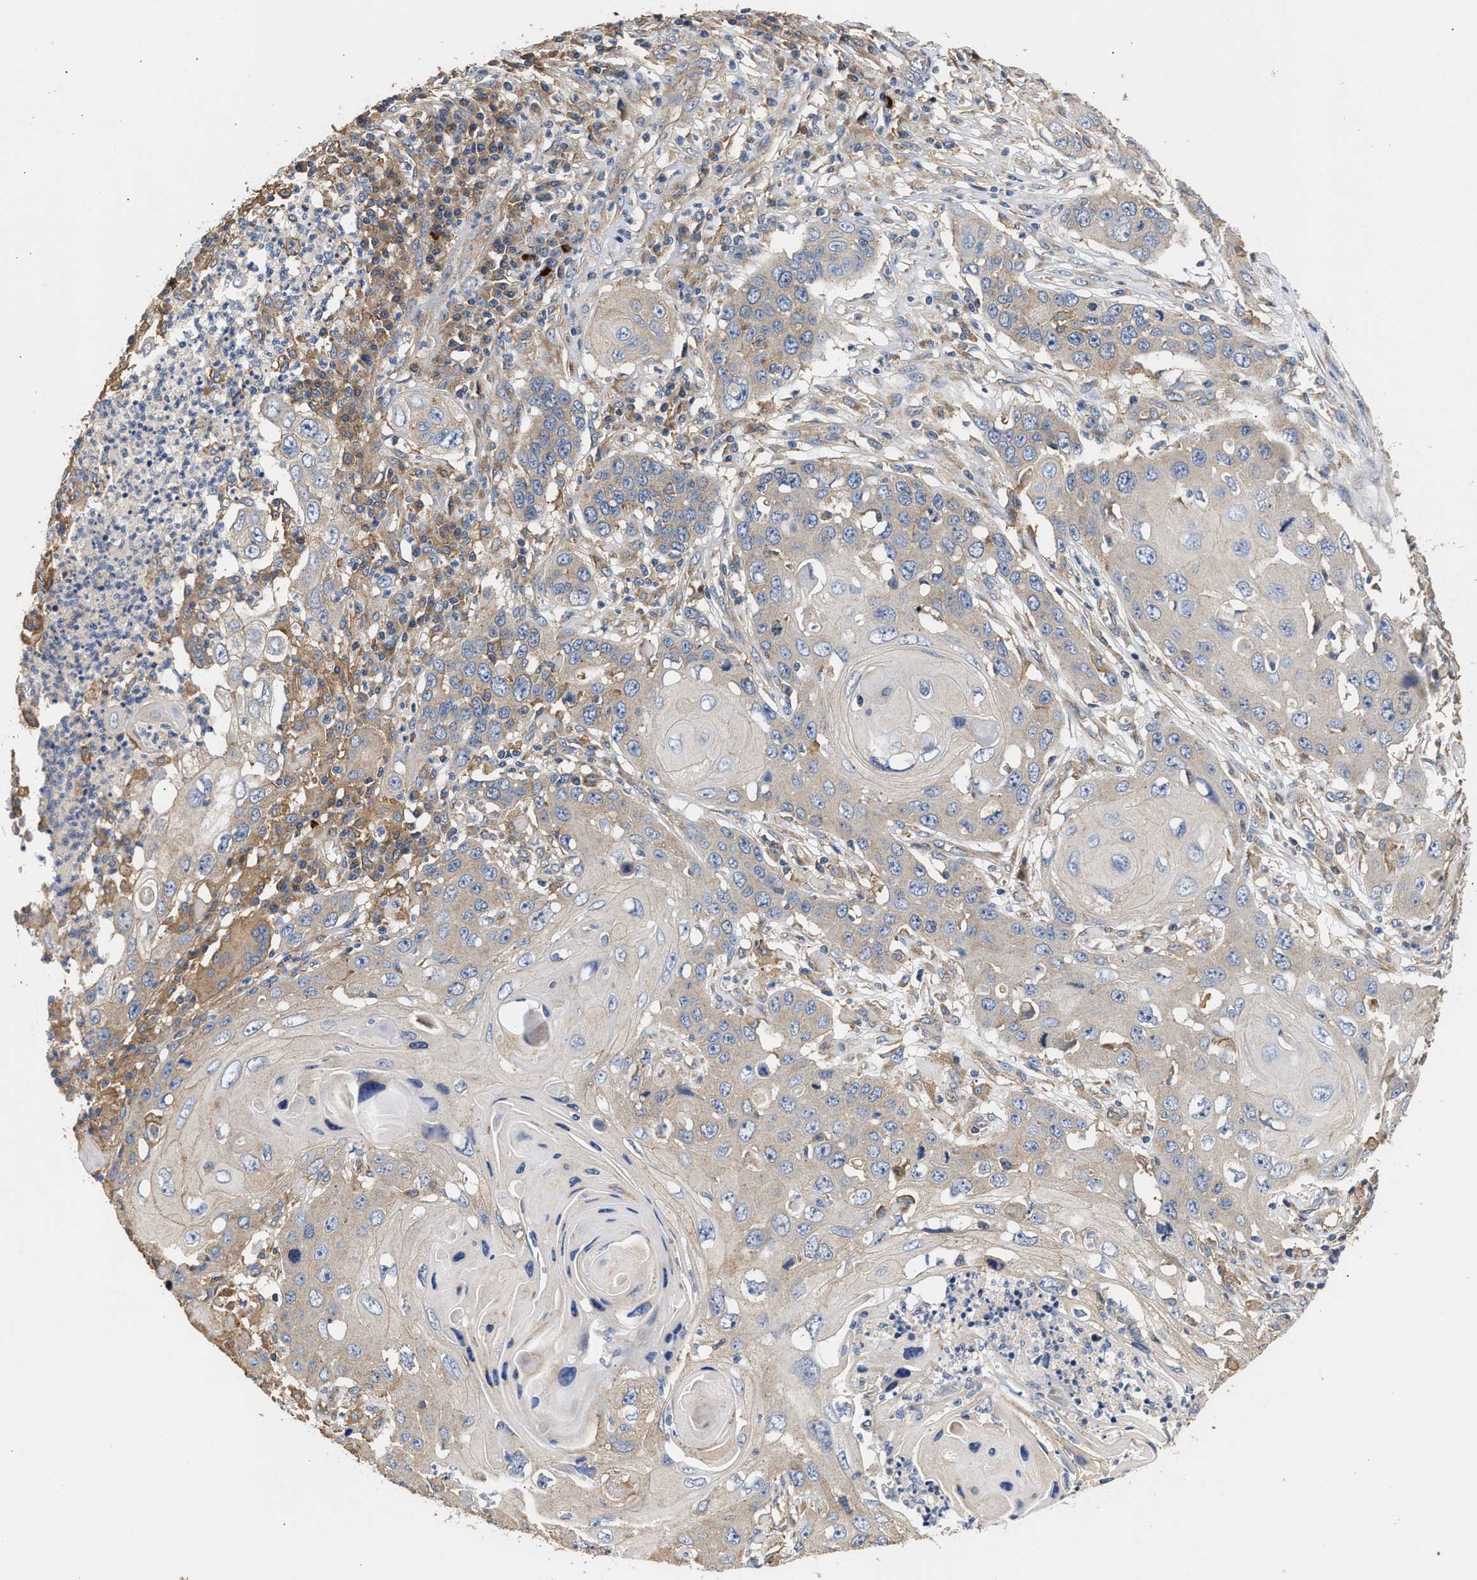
{"staining": {"intensity": "weak", "quantity": "<25%", "location": "cytoplasmic/membranous"}, "tissue": "skin cancer", "cell_type": "Tumor cells", "image_type": "cancer", "snomed": [{"axis": "morphology", "description": "Squamous cell carcinoma, NOS"}, {"axis": "topography", "description": "Skin"}], "caption": "High power microscopy micrograph of an IHC photomicrograph of squamous cell carcinoma (skin), revealing no significant expression in tumor cells.", "gene": "KLB", "patient": {"sex": "male", "age": 55}}